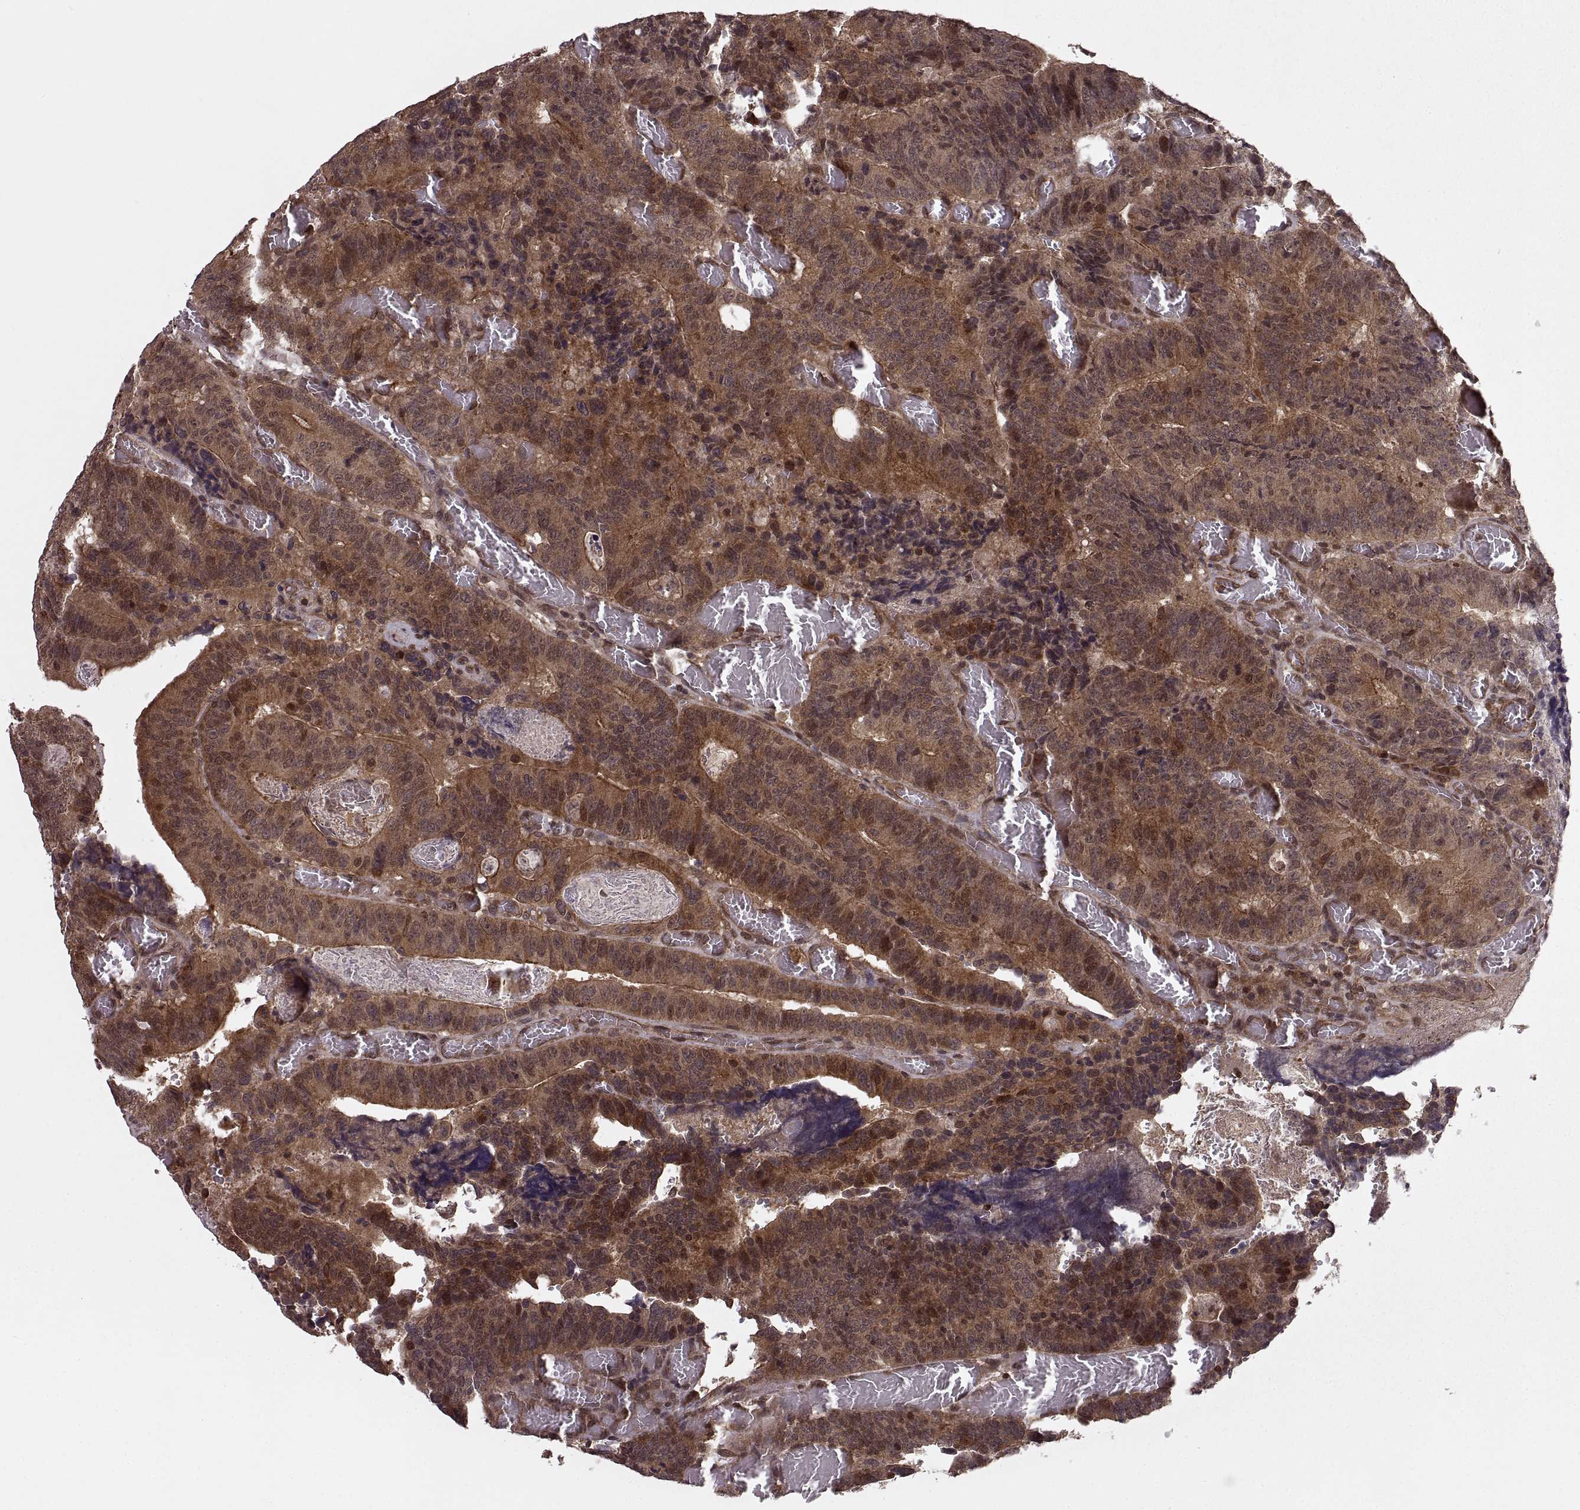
{"staining": {"intensity": "strong", "quantity": ">75%", "location": "cytoplasmic/membranous,nuclear"}, "tissue": "colorectal cancer", "cell_type": "Tumor cells", "image_type": "cancer", "snomed": [{"axis": "morphology", "description": "Adenocarcinoma, NOS"}, {"axis": "topography", "description": "Colon"}], "caption": "Tumor cells demonstrate strong cytoplasmic/membranous and nuclear expression in approximately >75% of cells in colorectal cancer.", "gene": "DEDD", "patient": {"sex": "female", "age": 82}}